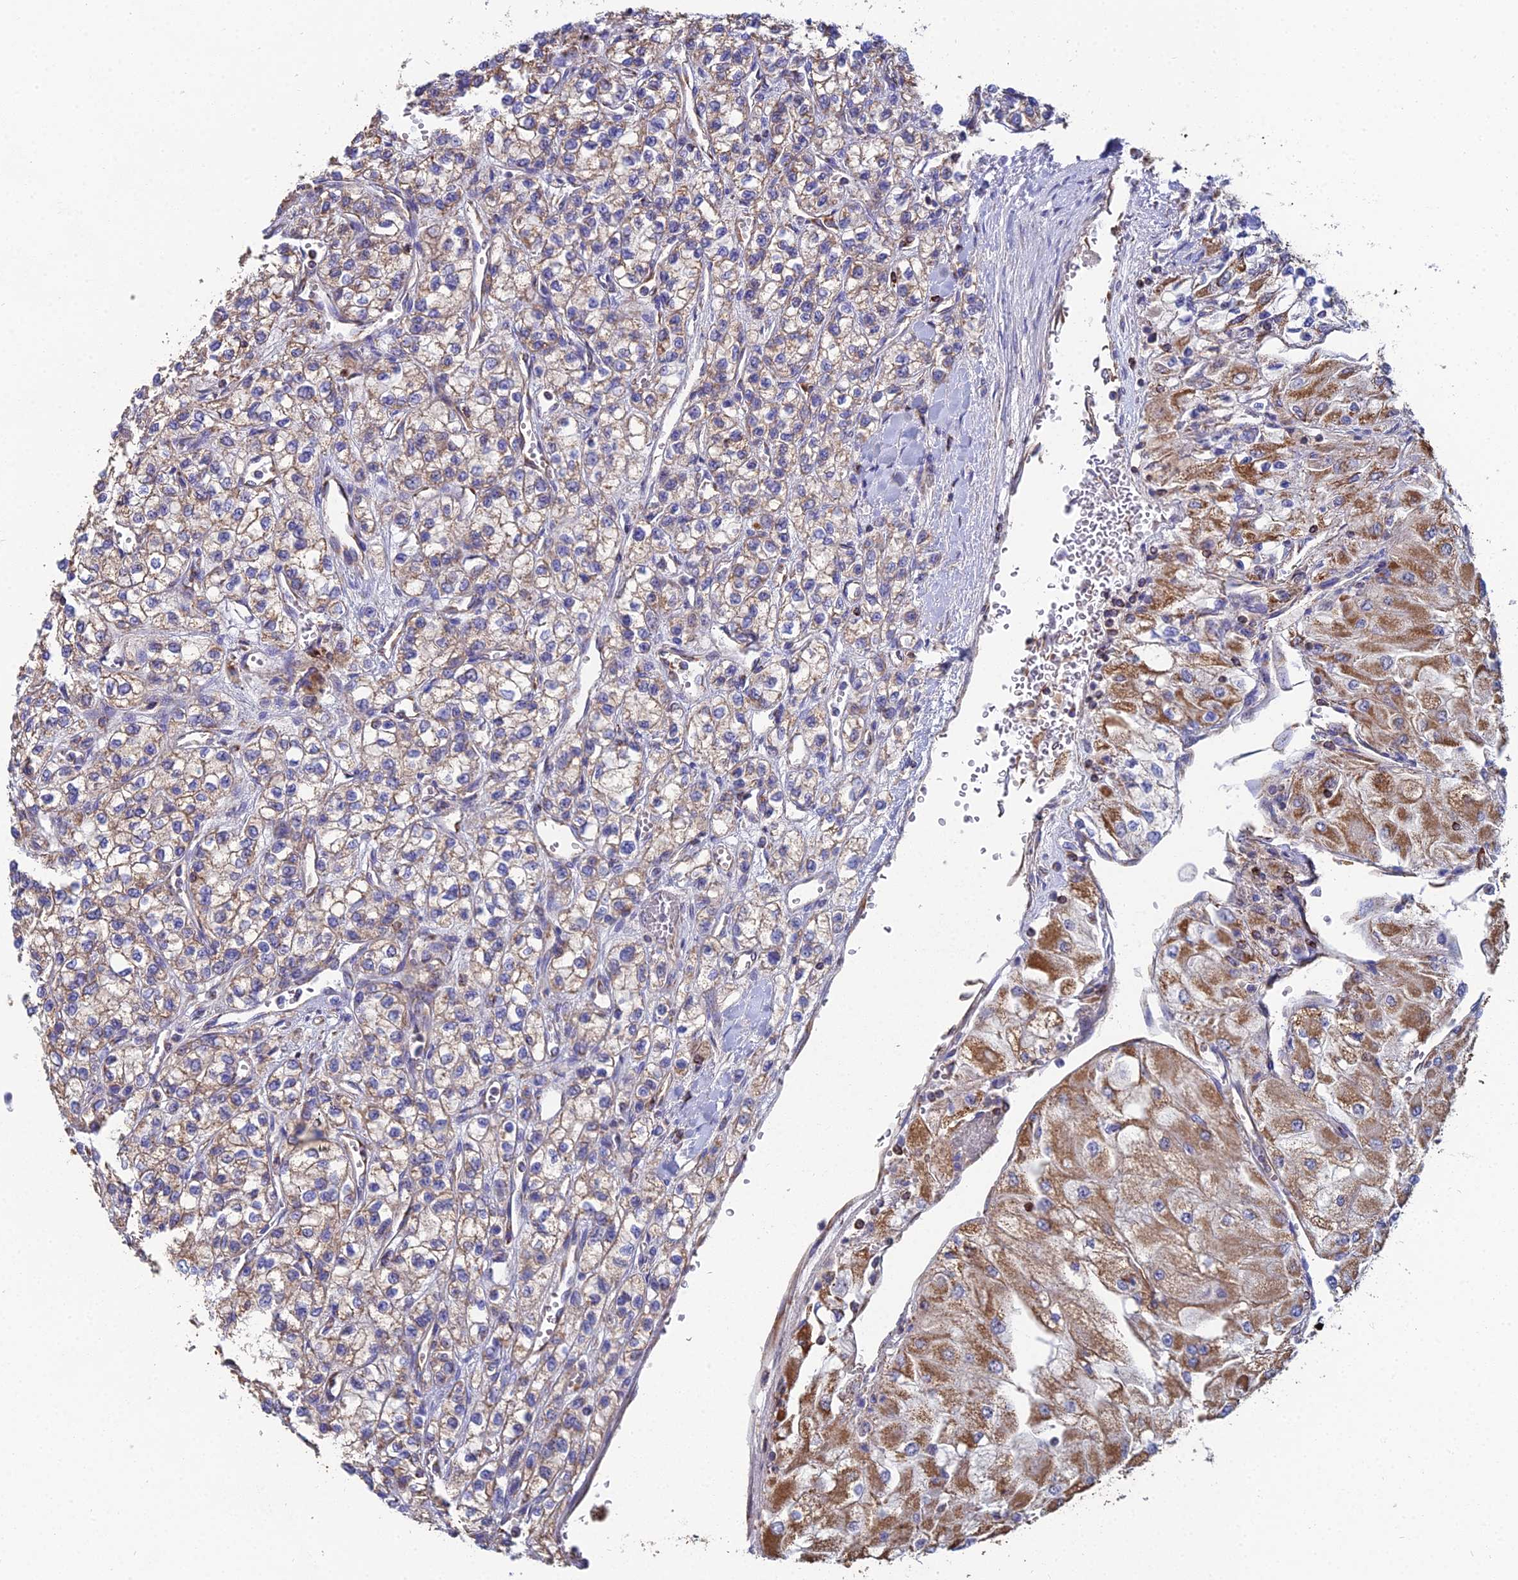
{"staining": {"intensity": "moderate", "quantity": ">75%", "location": "cytoplasmic/membranous"}, "tissue": "renal cancer", "cell_type": "Tumor cells", "image_type": "cancer", "snomed": [{"axis": "morphology", "description": "Adenocarcinoma, NOS"}, {"axis": "topography", "description": "Kidney"}], "caption": "A medium amount of moderate cytoplasmic/membranous staining is identified in approximately >75% of tumor cells in renal adenocarcinoma tissue. (DAB IHC, brown staining for protein, blue staining for nuclei).", "gene": "SPOCK2", "patient": {"sex": "male", "age": 80}}